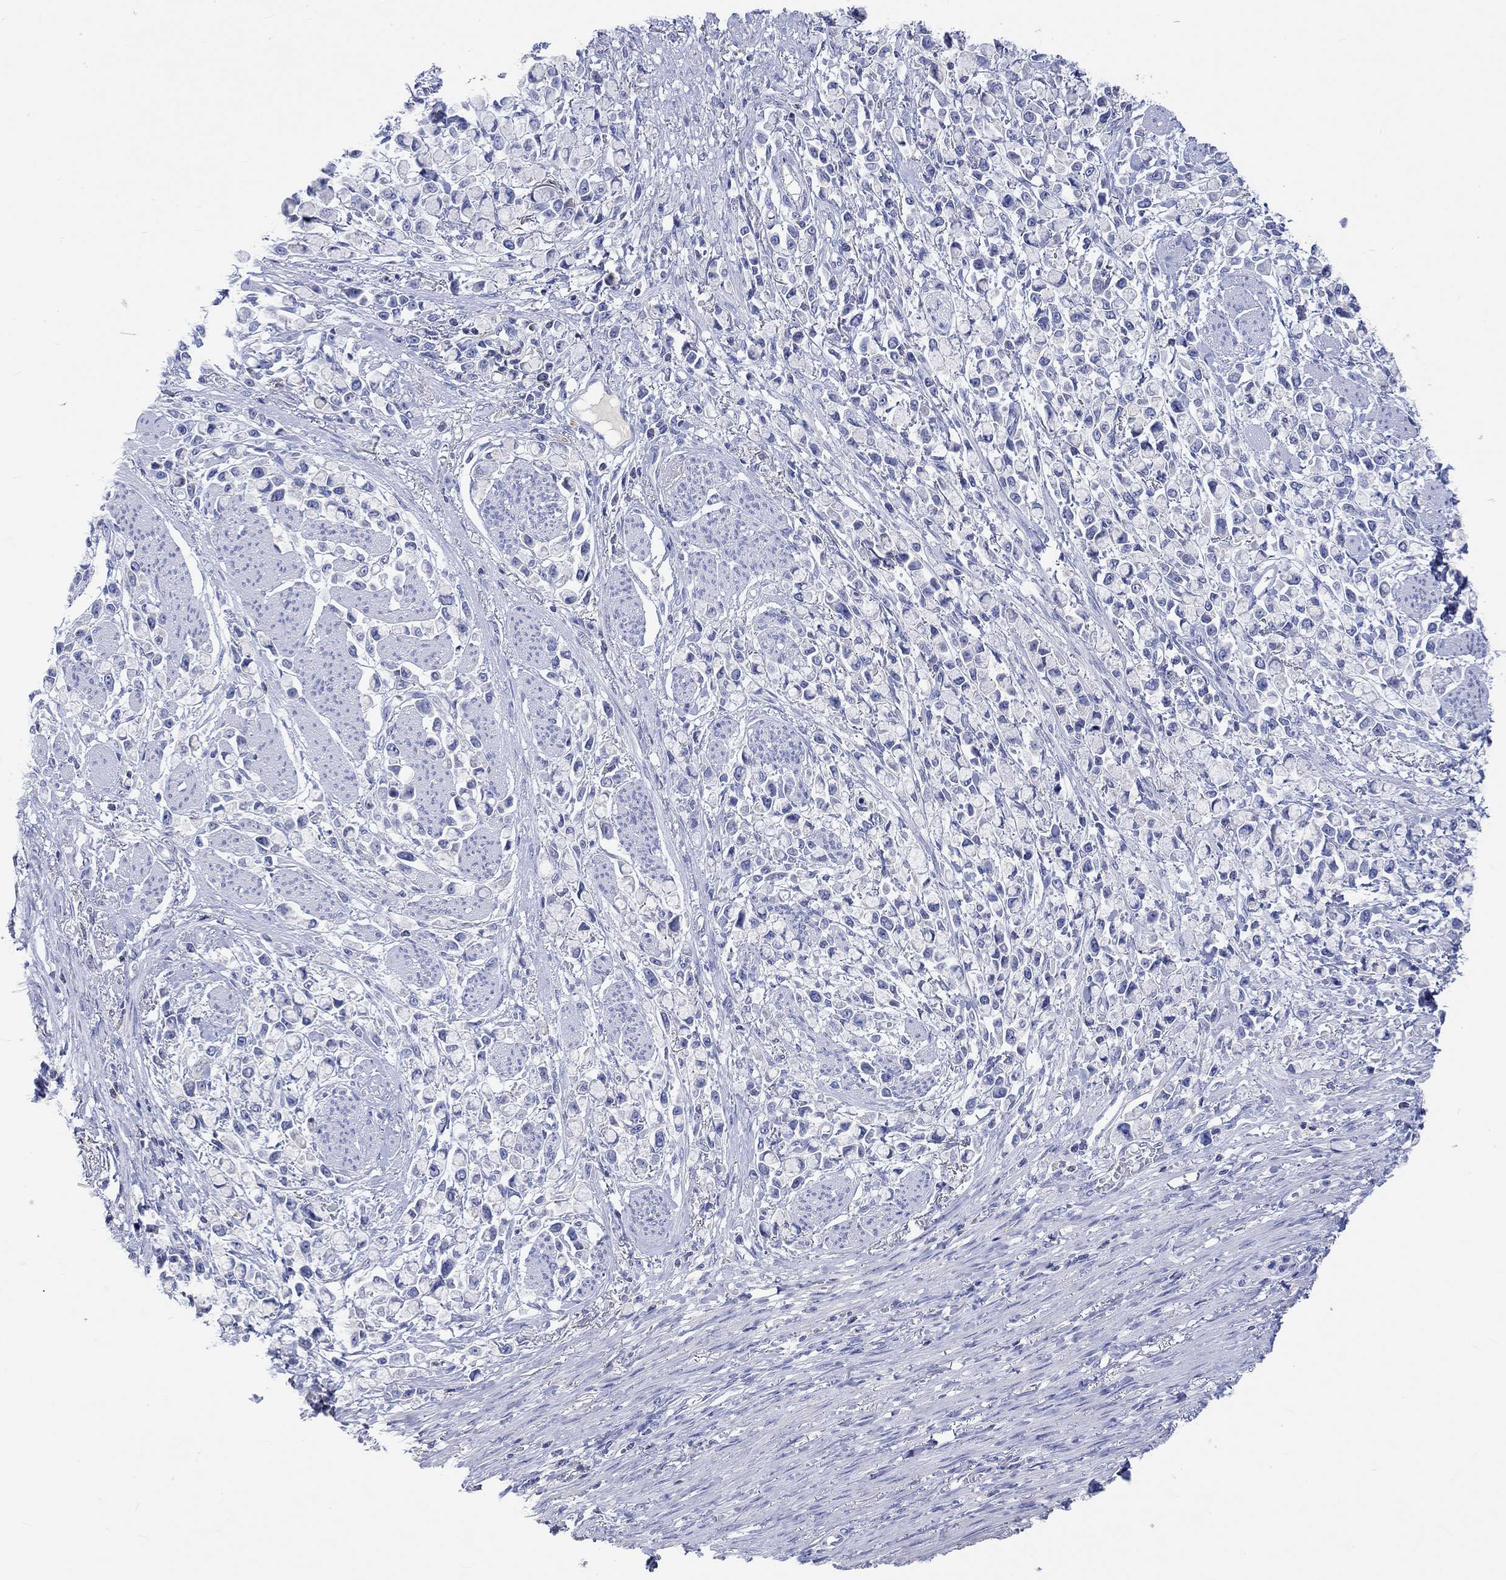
{"staining": {"intensity": "negative", "quantity": "none", "location": "none"}, "tissue": "stomach cancer", "cell_type": "Tumor cells", "image_type": "cancer", "snomed": [{"axis": "morphology", "description": "Adenocarcinoma, NOS"}, {"axis": "topography", "description": "Stomach"}], "caption": "Immunohistochemistry (IHC) image of neoplastic tissue: human adenocarcinoma (stomach) stained with DAB (3,3'-diaminobenzidine) exhibits no significant protein staining in tumor cells.", "gene": "GCM1", "patient": {"sex": "female", "age": 81}}